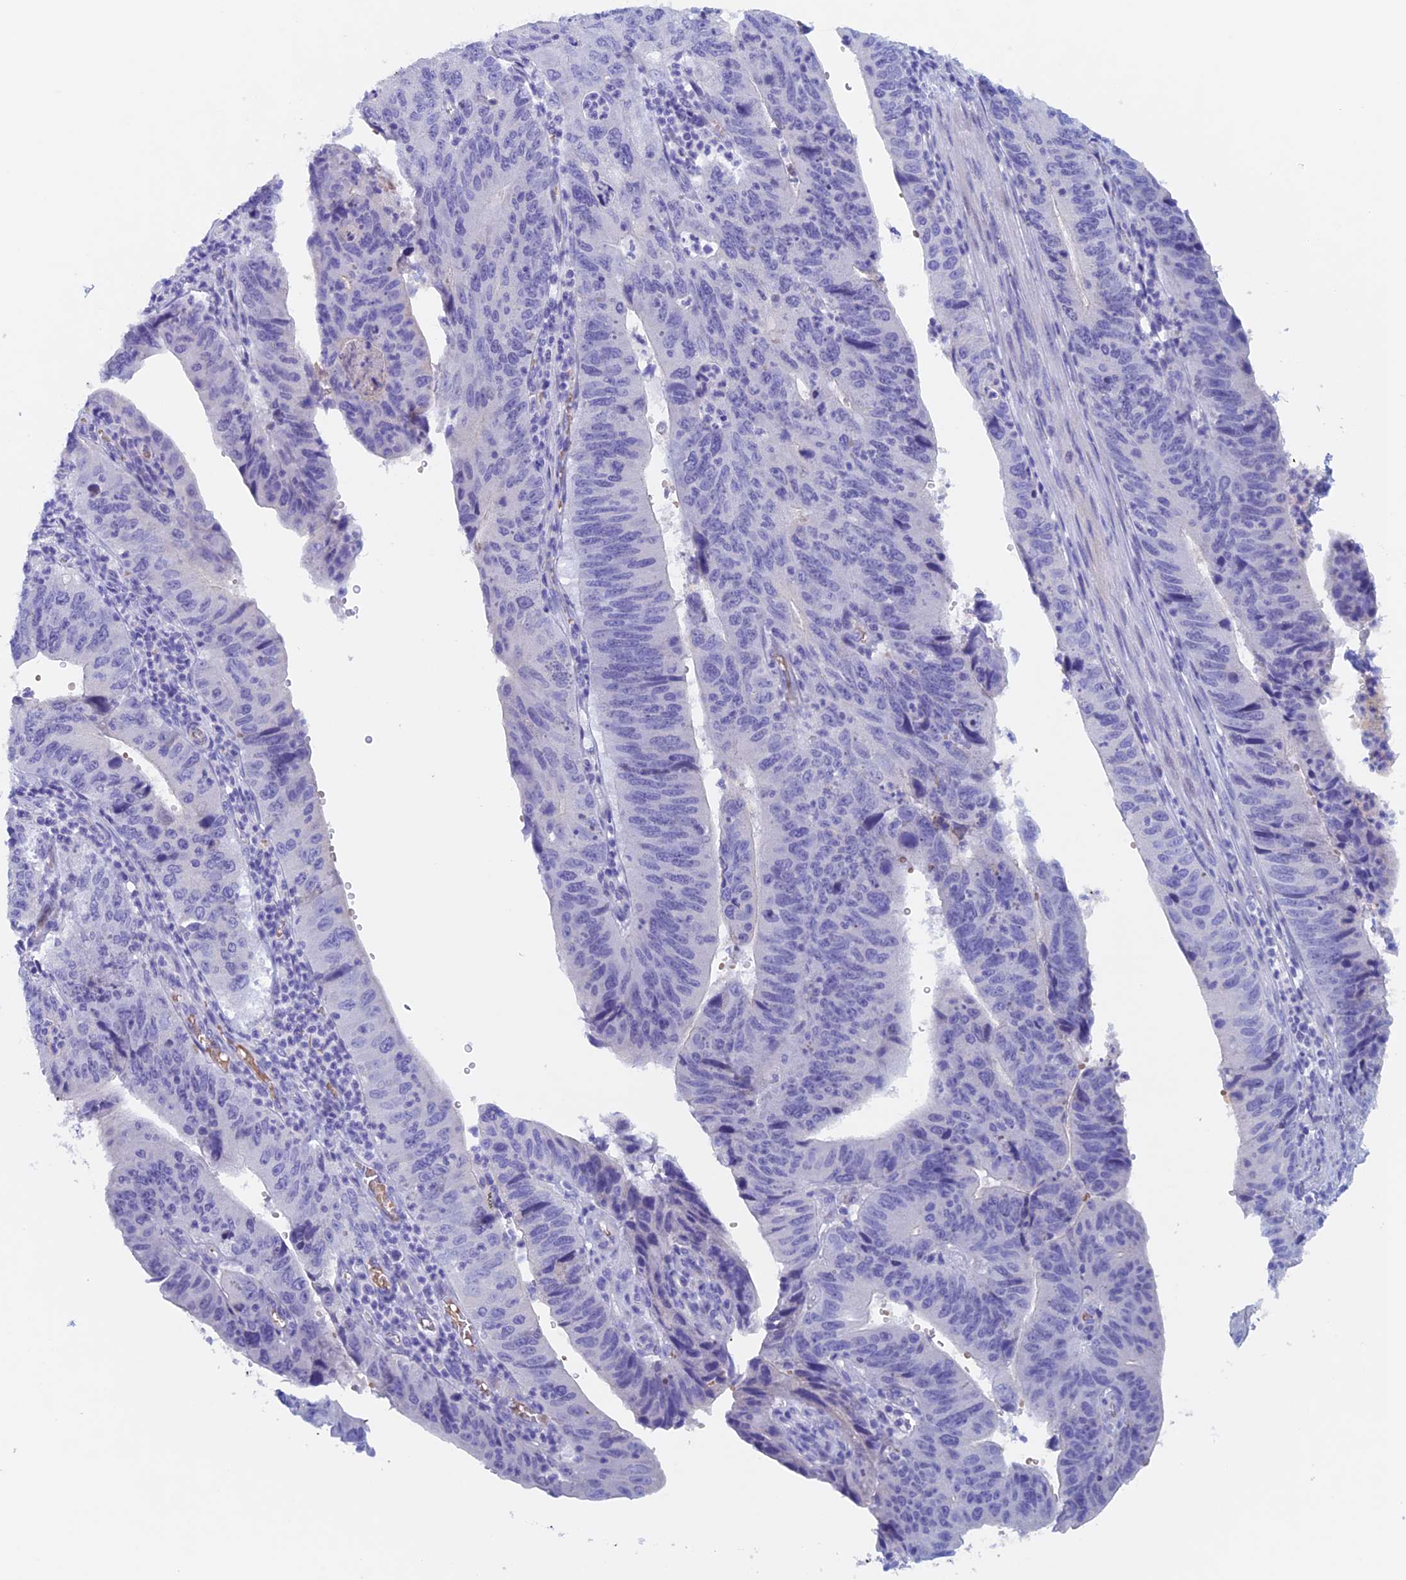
{"staining": {"intensity": "negative", "quantity": "none", "location": "none"}, "tissue": "stomach cancer", "cell_type": "Tumor cells", "image_type": "cancer", "snomed": [{"axis": "morphology", "description": "Adenocarcinoma, NOS"}, {"axis": "topography", "description": "Stomach"}], "caption": "Stomach cancer (adenocarcinoma) was stained to show a protein in brown. There is no significant staining in tumor cells.", "gene": "PSMC3IP", "patient": {"sex": "male", "age": 59}}